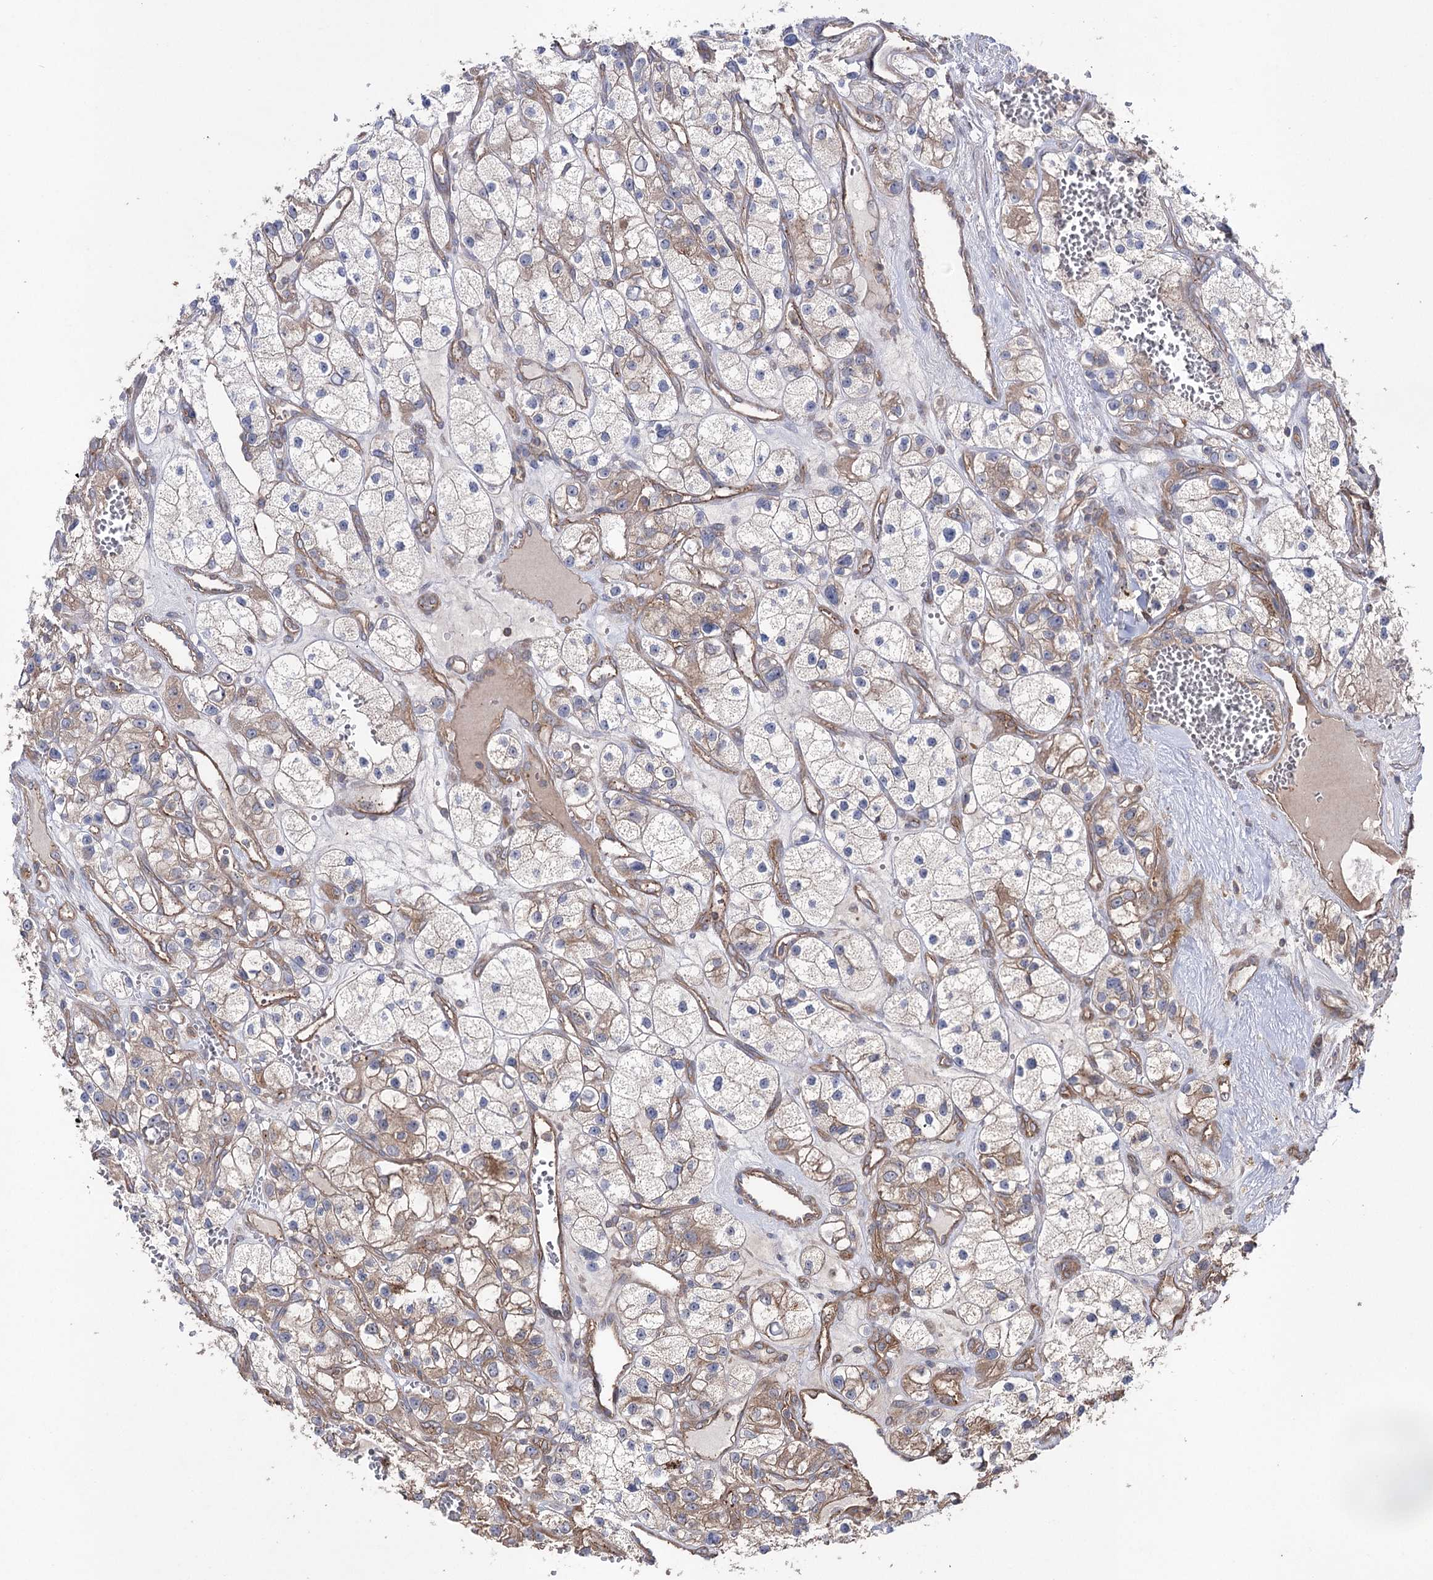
{"staining": {"intensity": "moderate", "quantity": "25%-75%", "location": "cytoplasmic/membranous"}, "tissue": "renal cancer", "cell_type": "Tumor cells", "image_type": "cancer", "snomed": [{"axis": "morphology", "description": "Adenocarcinoma, NOS"}, {"axis": "topography", "description": "Kidney"}], "caption": "Human renal cancer (adenocarcinoma) stained for a protein (brown) displays moderate cytoplasmic/membranous positive staining in about 25%-75% of tumor cells.", "gene": "LARS2", "patient": {"sex": "female", "age": 57}}